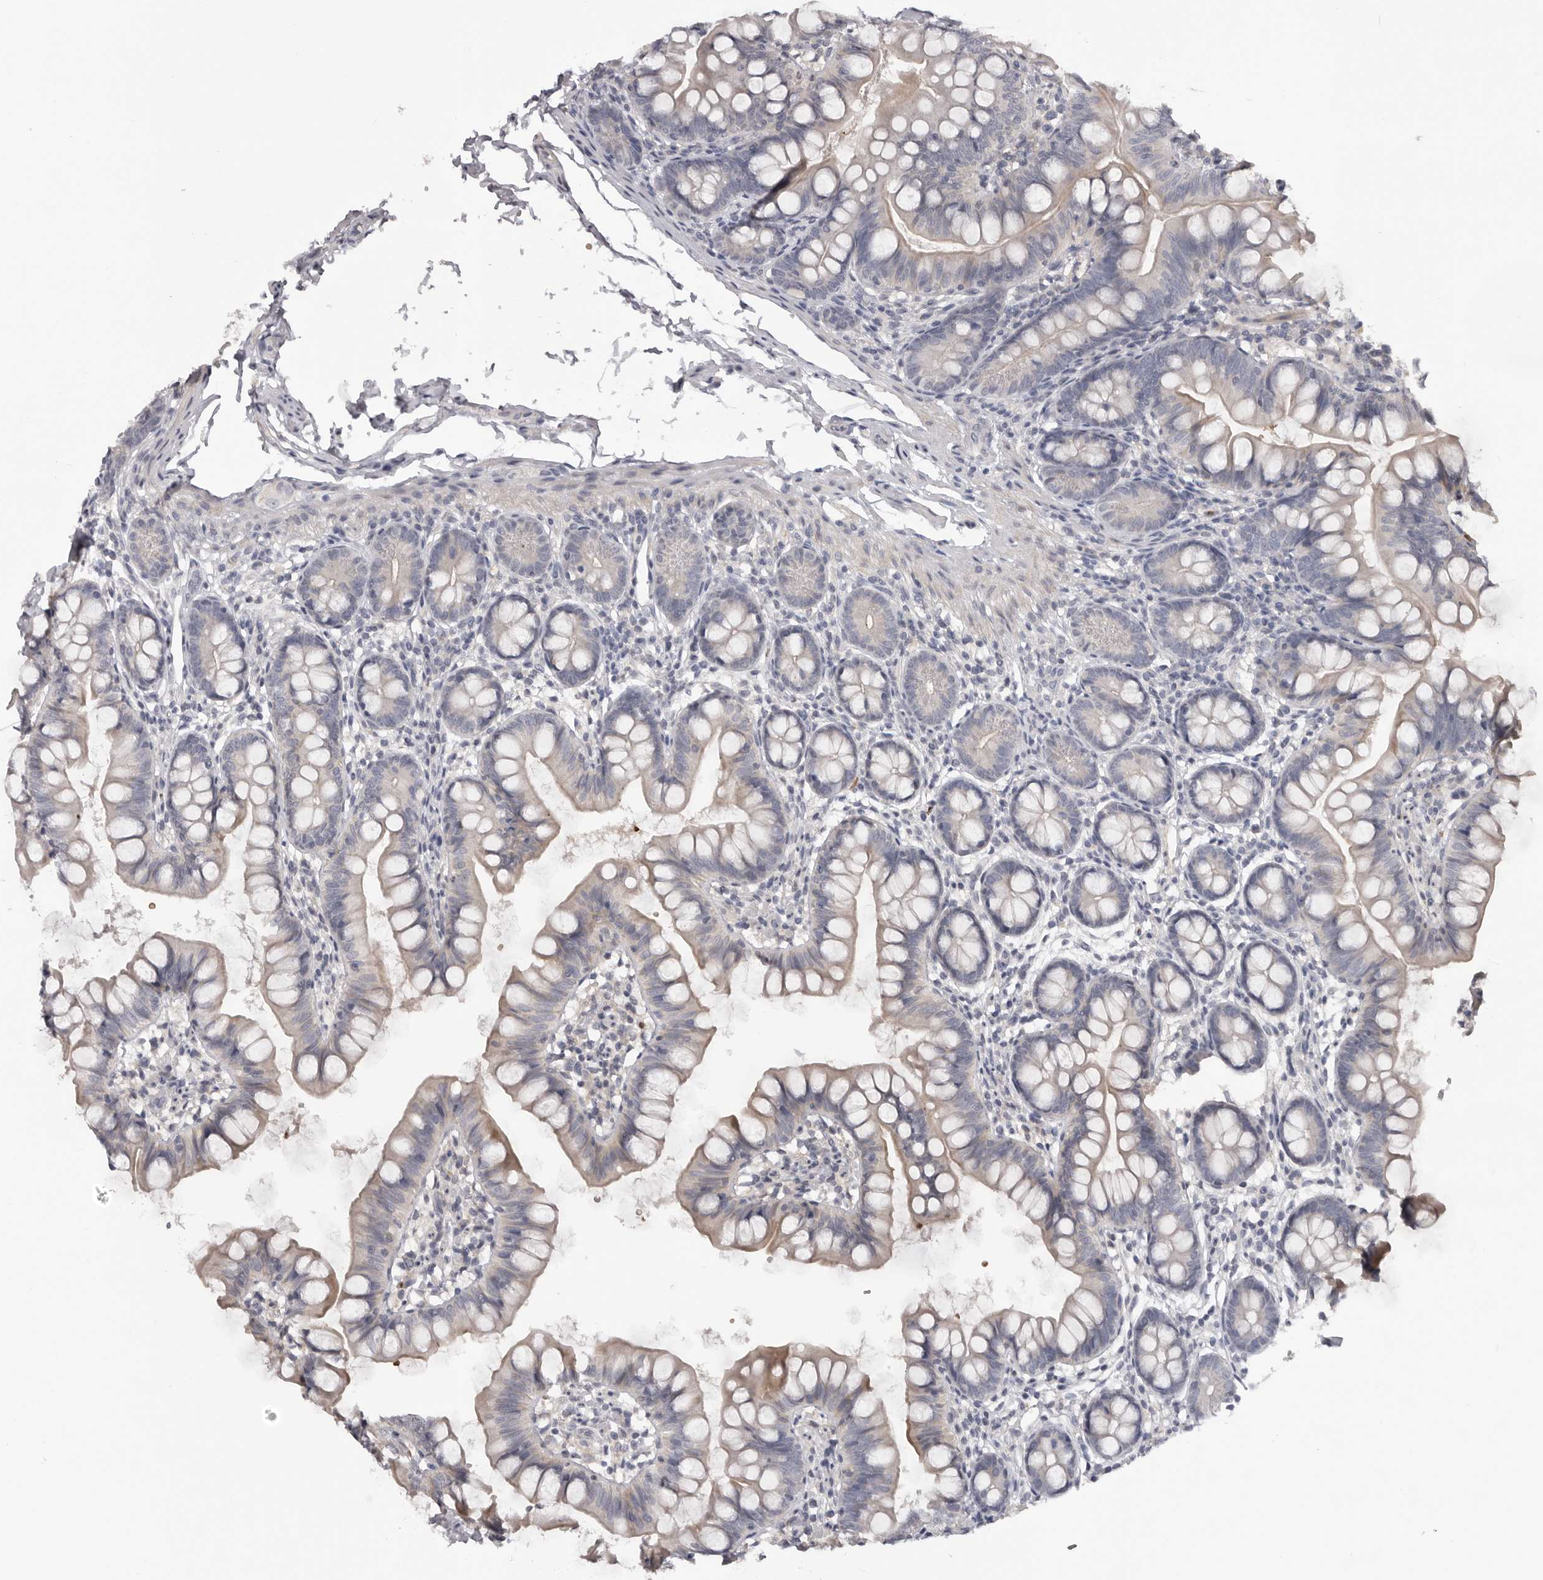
{"staining": {"intensity": "weak", "quantity": "<25%", "location": "cytoplasmic/membranous"}, "tissue": "small intestine", "cell_type": "Glandular cells", "image_type": "normal", "snomed": [{"axis": "morphology", "description": "Normal tissue, NOS"}, {"axis": "topography", "description": "Small intestine"}], "caption": "A high-resolution micrograph shows IHC staining of benign small intestine, which shows no significant positivity in glandular cells.", "gene": "TNR", "patient": {"sex": "male", "age": 7}}